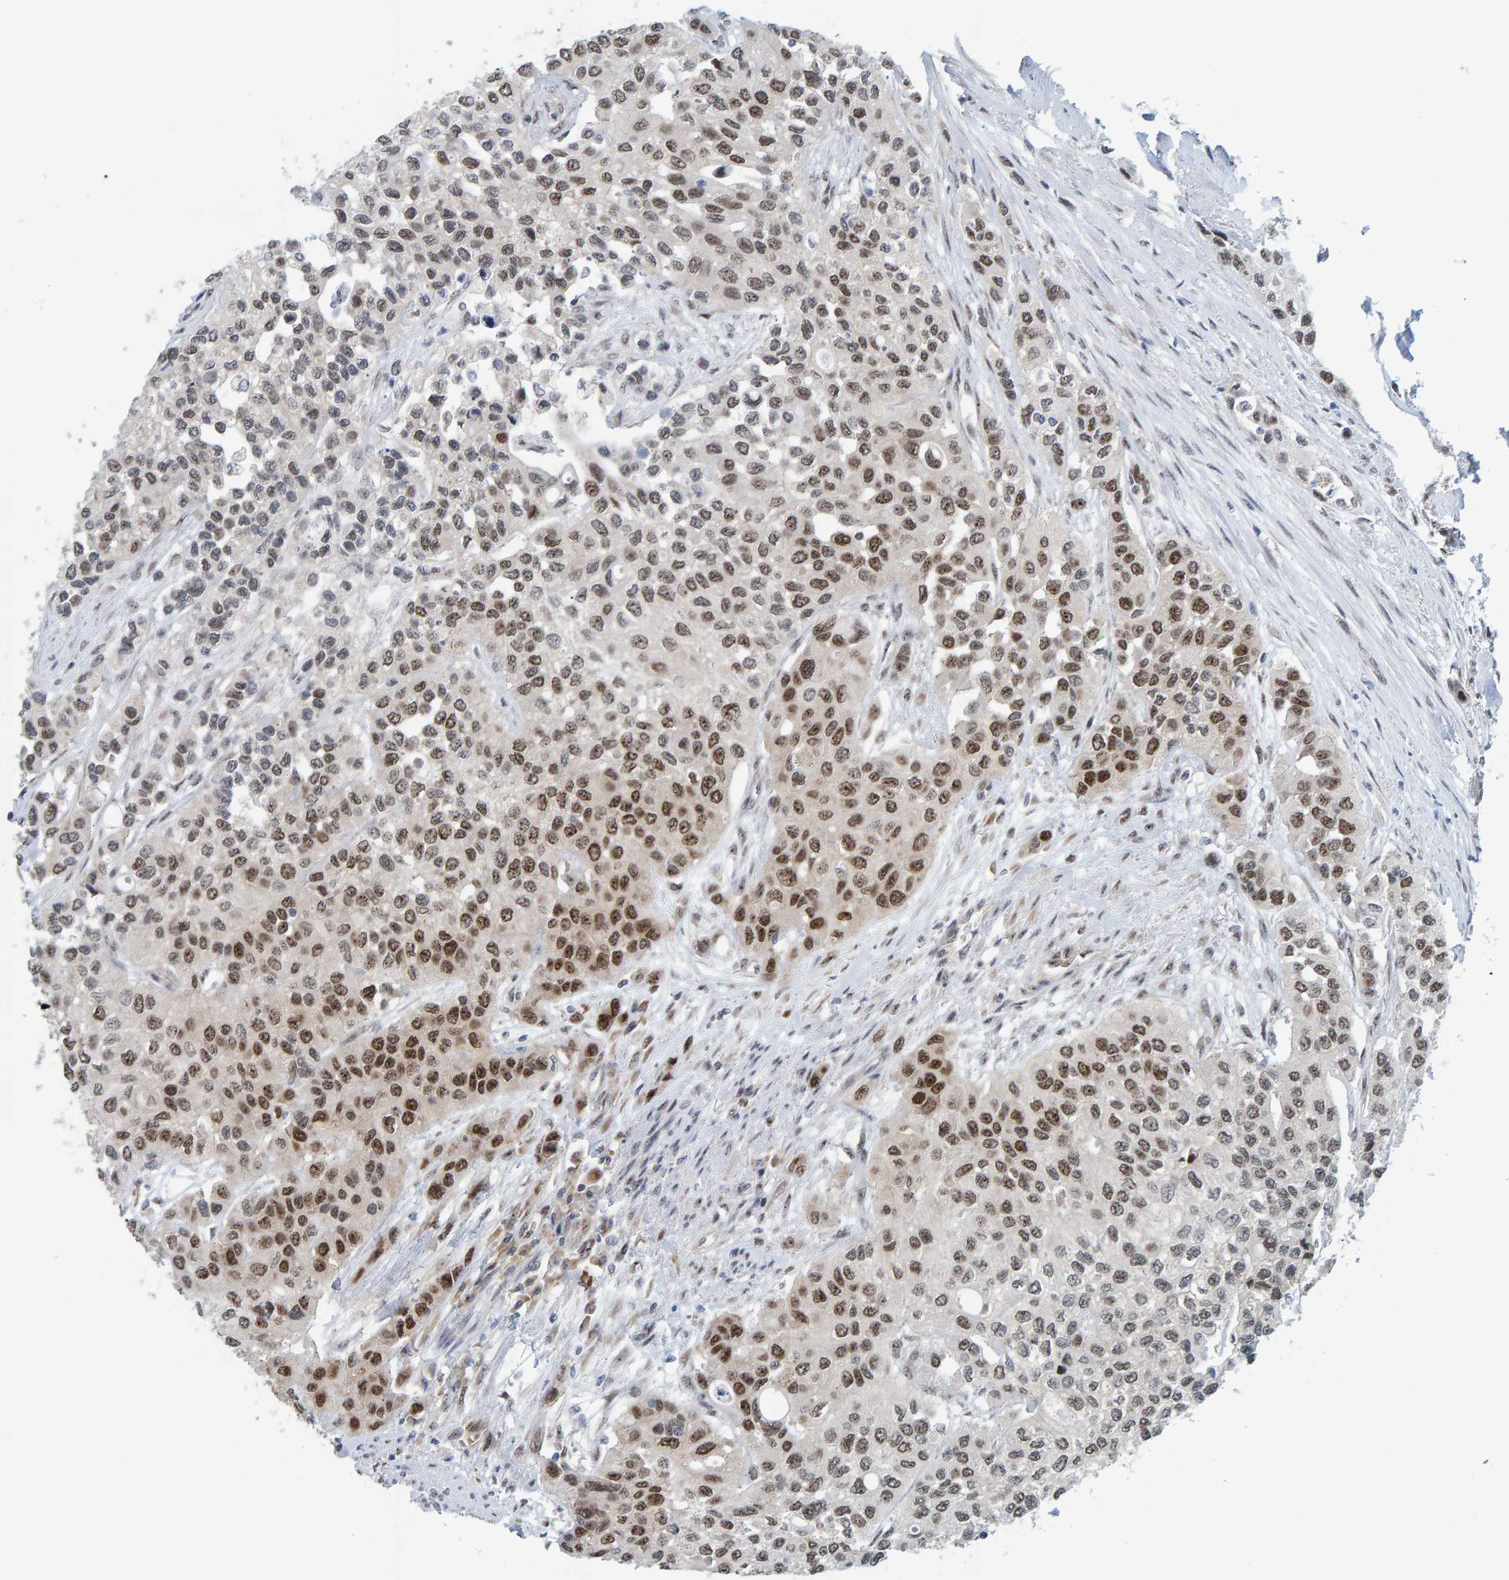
{"staining": {"intensity": "moderate", "quantity": ">75%", "location": "nuclear"}, "tissue": "urothelial cancer", "cell_type": "Tumor cells", "image_type": "cancer", "snomed": [{"axis": "morphology", "description": "Urothelial carcinoma, High grade"}, {"axis": "topography", "description": "Urinary bladder"}], "caption": "Urothelial carcinoma (high-grade) stained for a protein displays moderate nuclear positivity in tumor cells.", "gene": "POLR1E", "patient": {"sex": "female", "age": 56}}